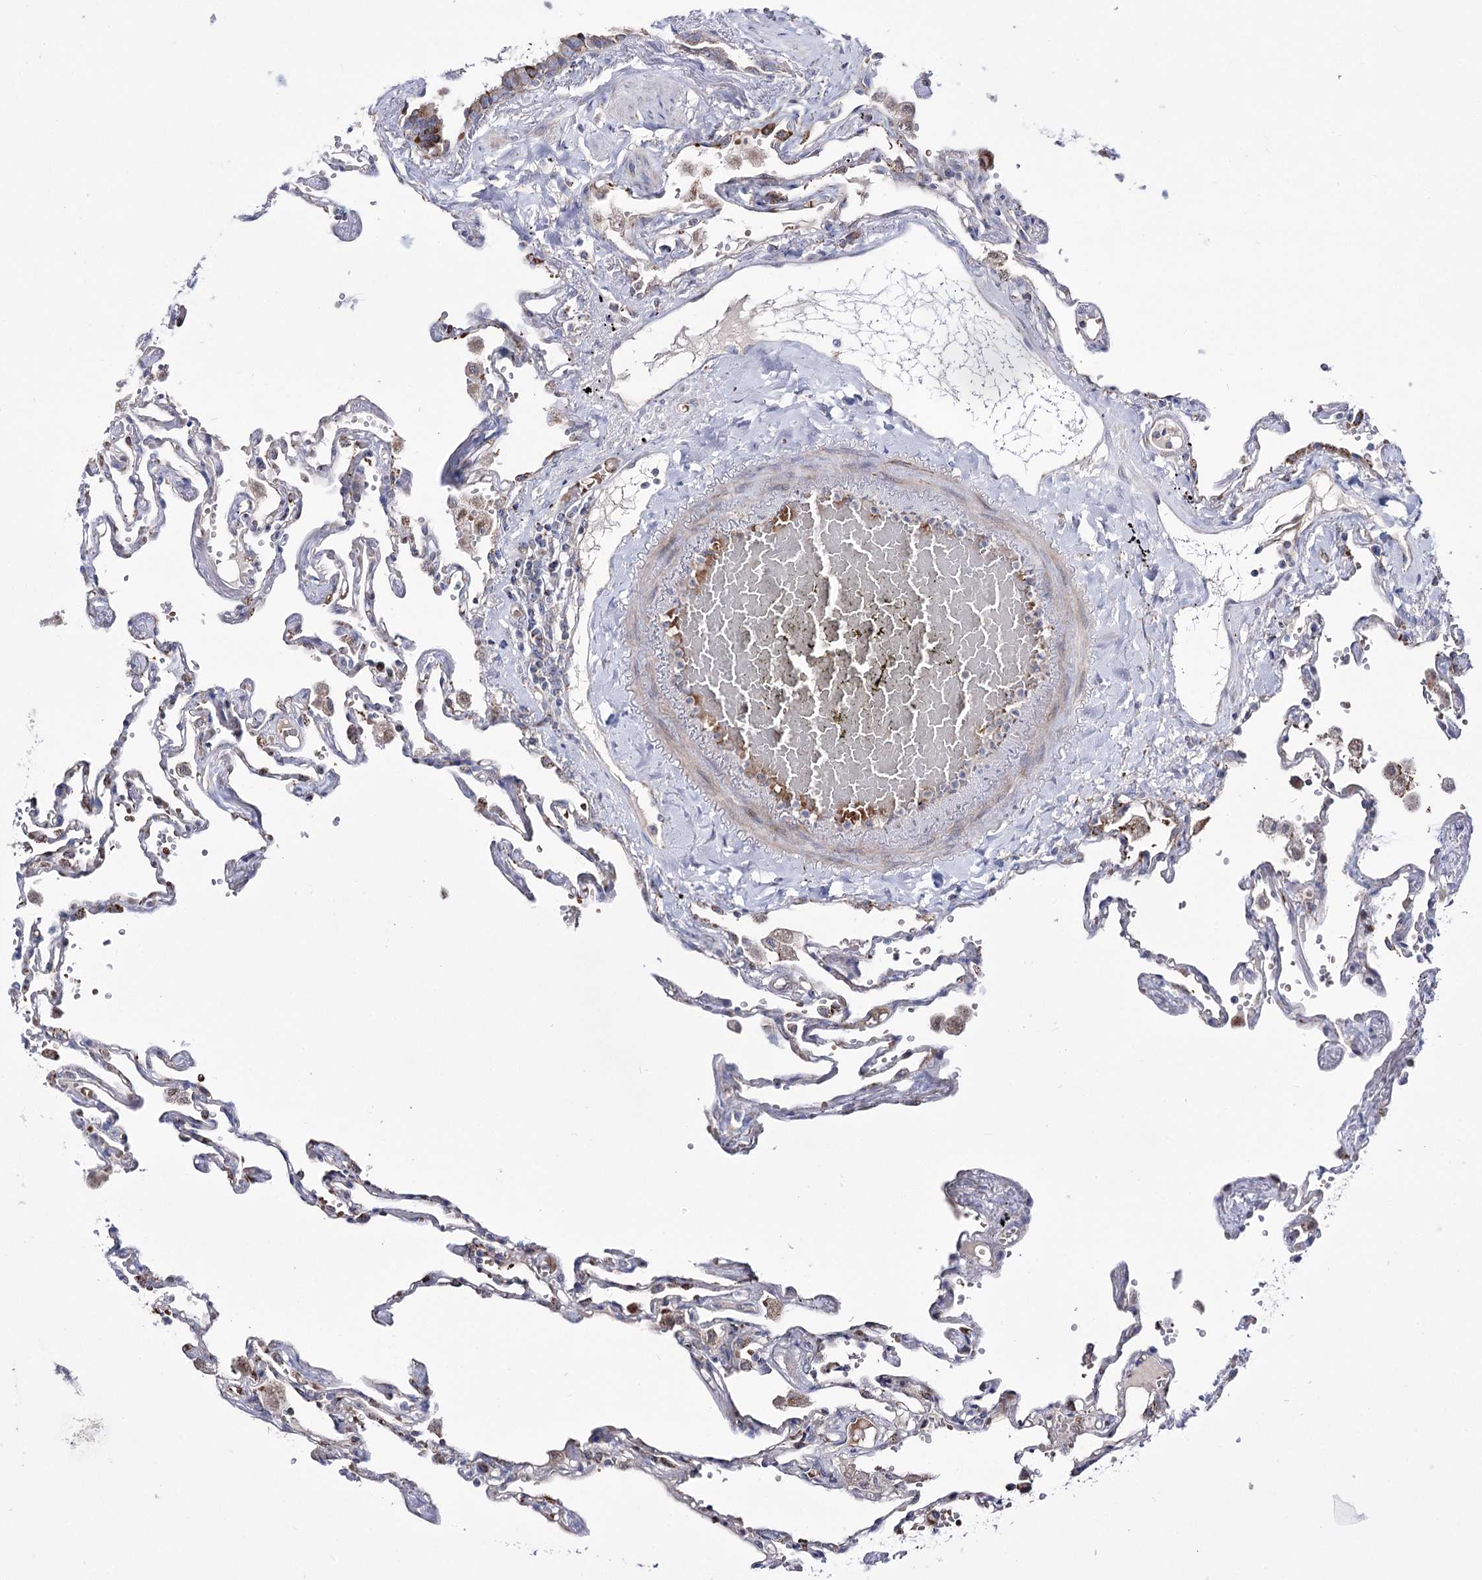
{"staining": {"intensity": "weak", "quantity": "<25%", "location": "cytoplasmic/membranous"}, "tissue": "lung", "cell_type": "Alveolar cells", "image_type": "normal", "snomed": [{"axis": "morphology", "description": "Normal tissue, NOS"}, {"axis": "topography", "description": "Lung"}], "caption": "IHC micrograph of benign lung: human lung stained with DAB (3,3'-diaminobenzidine) displays no significant protein expression in alveolar cells.", "gene": "OSBPL5", "patient": {"sex": "female", "age": 67}}